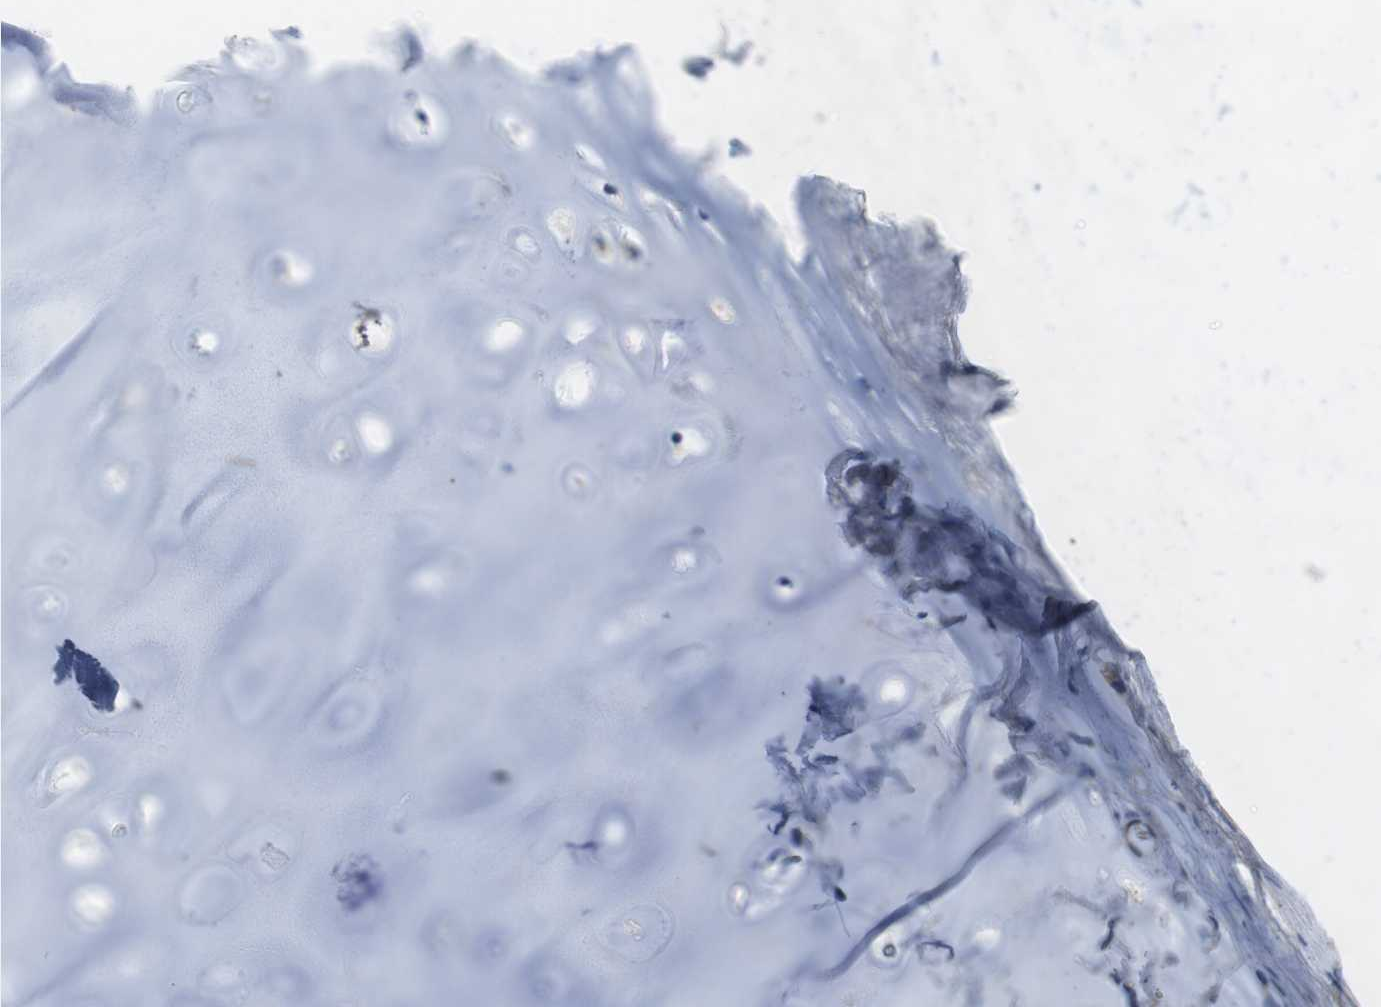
{"staining": {"intensity": "negative", "quantity": "none", "location": "none"}, "tissue": "adipose tissue", "cell_type": "Adipocytes", "image_type": "normal", "snomed": [{"axis": "morphology", "description": "Normal tissue, NOS"}, {"axis": "topography", "description": "Cartilage tissue"}, {"axis": "topography", "description": "Bronchus"}], "caption": "Immunohistochemistry image of unremarkable human adipose tissue stained for a protein (brown), which demonstrates no expression in adipocytes.", "gene": "DTNA", "patient": {"sex": "female", "age": 73}}